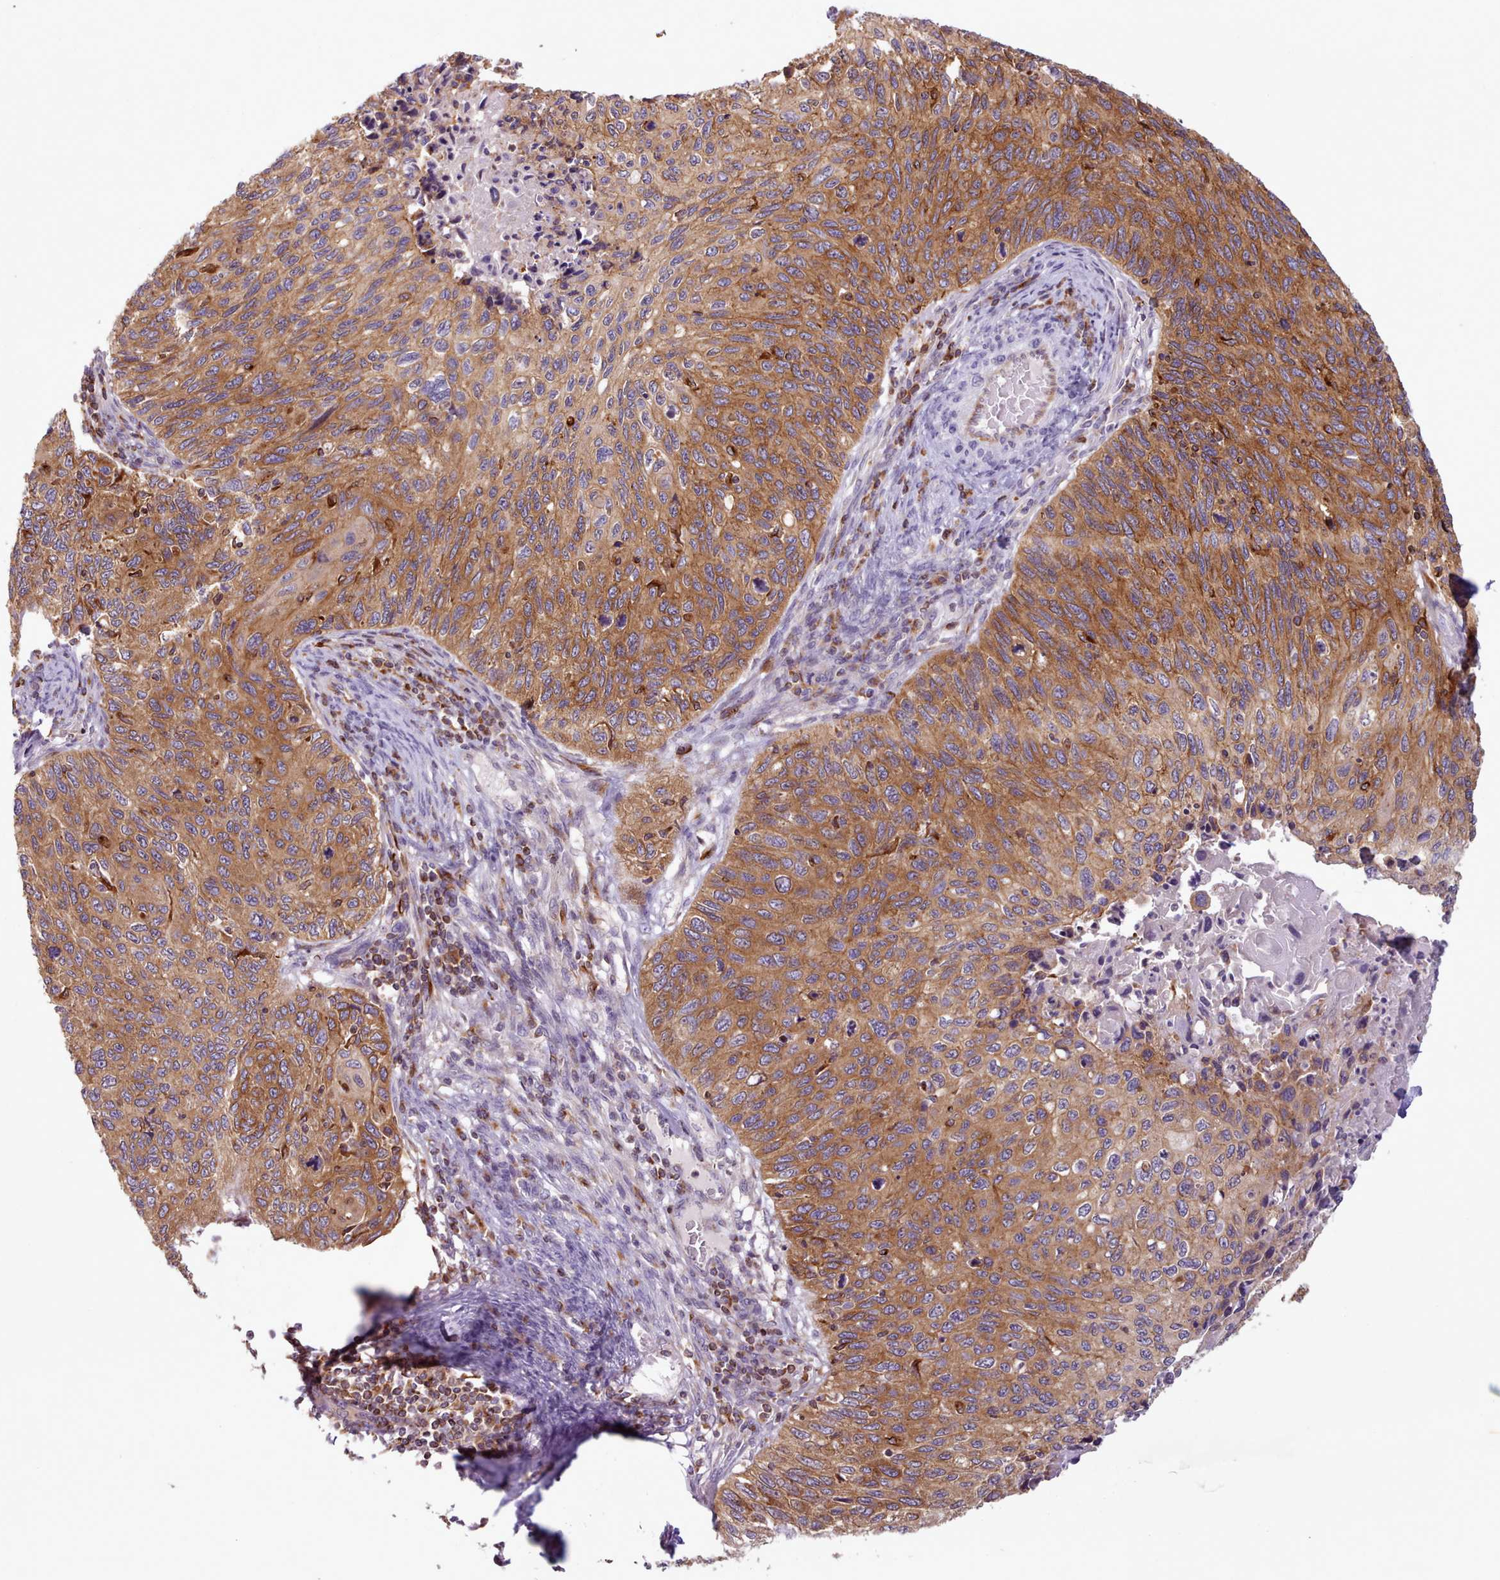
{"staining": {"intensity": "strong", "quantity": ">75%", "location": "cytoplasmic/membranous"}, "tissue": "cervical cancer", "cell_type": "Tumor cells", "image_type": "cancer", "snomed": [{"axis": "morphology", "description": "Squamous cell carcinoma, NOS"}, {"axis": "topography", "description": "Cervix"}], "caption": "Immunohistochemistry (DAB) staining of squamous cell carcinoma (cervical) demonstrates strong cytoplasmic/membranous protein staining in about >75% of tumor cells.", "gene": "CRYBG1", "patient": {"sex": "female", "age": 70}}